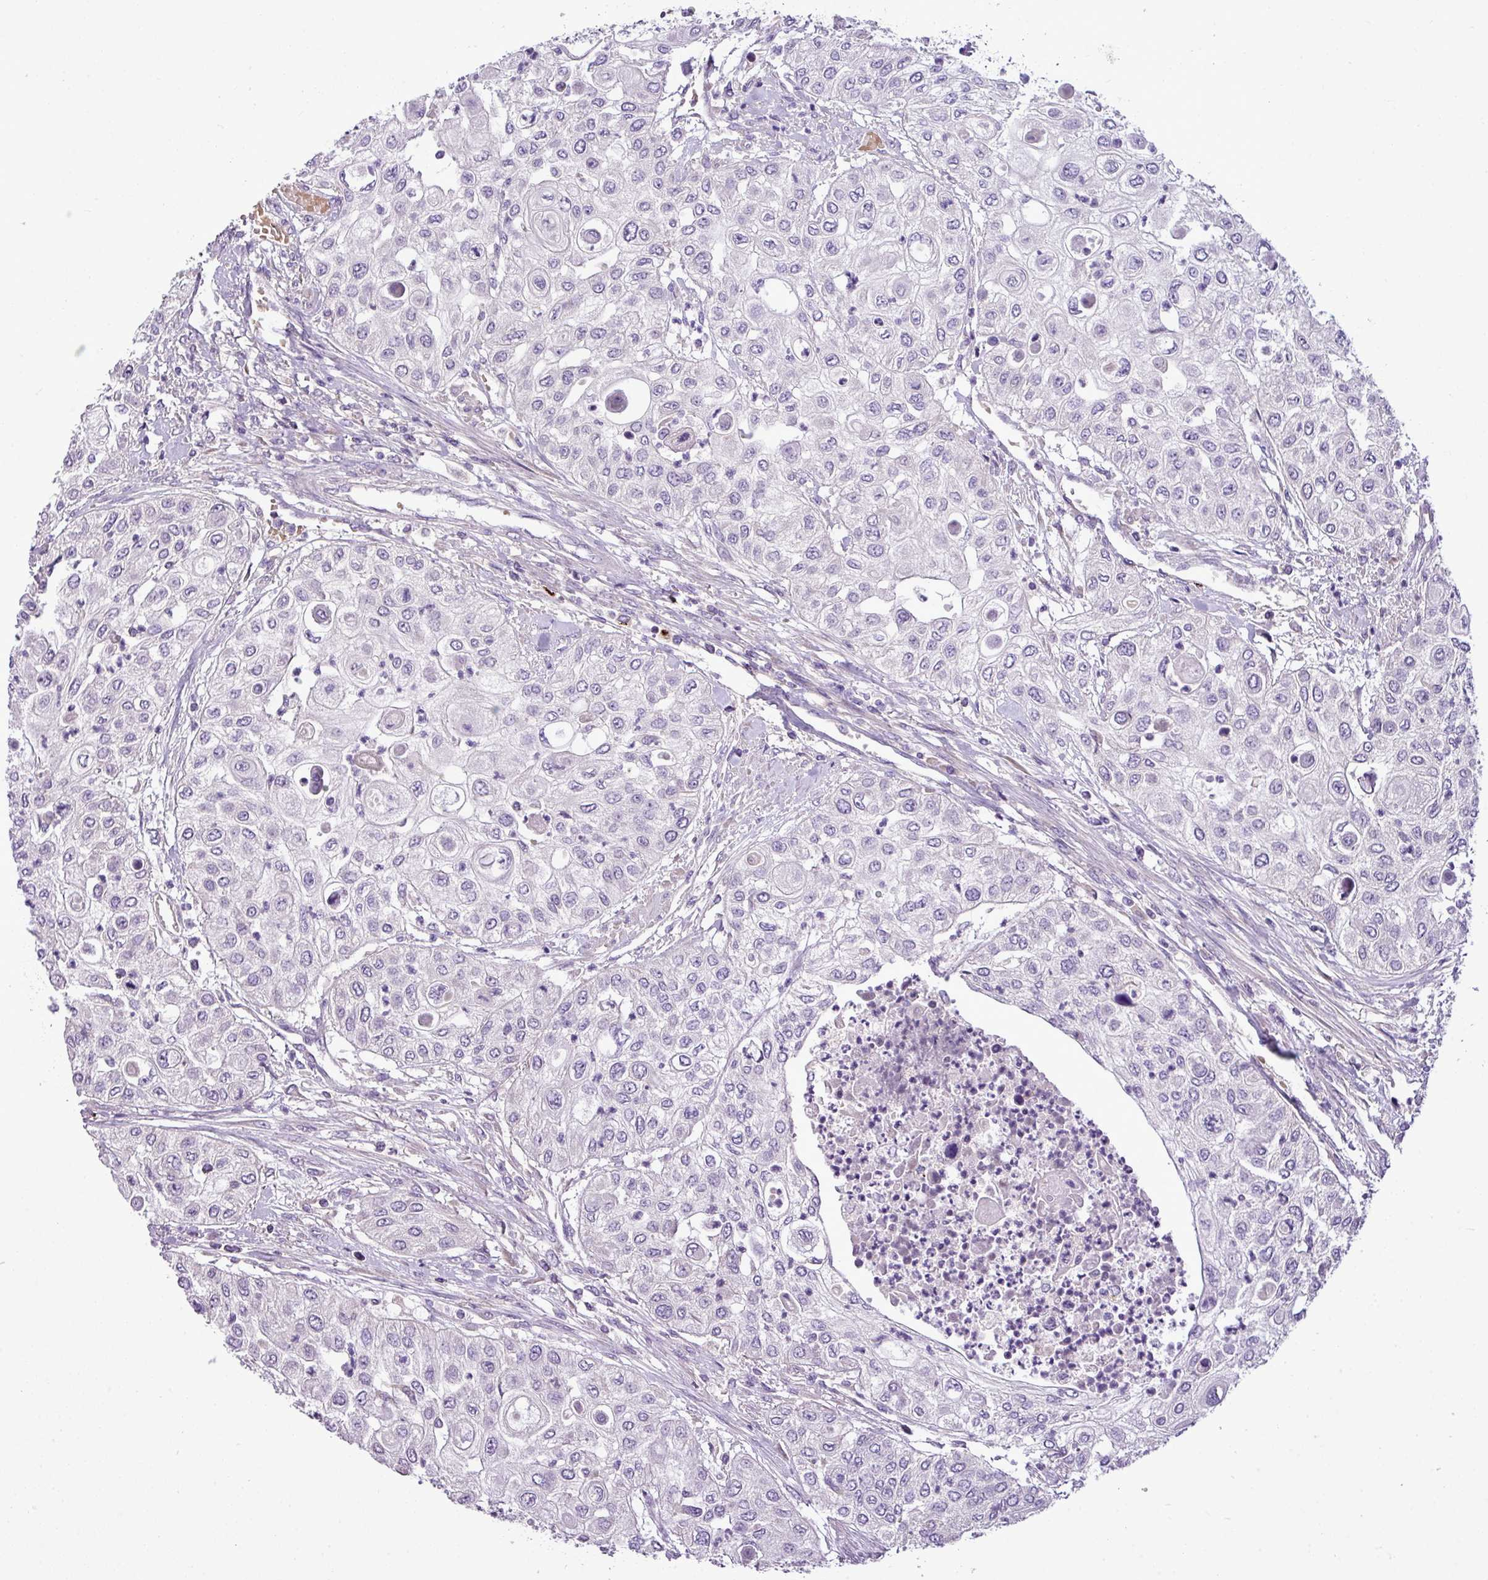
{"staining": {"intensity": "negative", "quantity": "none", "location": "none"}, "tissue": "urothelial cancer", "cell_type": "Tumor cells", "image_type": "cancer", "snomed": [{"axis": "morphology", "description": "Urothelial carcinoma, High grade"}, {"axis": "topography", "description": "Urinary bladder"}], "caption": "Tumor cells are negative for brown protein staining in urothelial cancer.", "gene": "IL17A", "patient": {"sex": "female", "age": 79}}